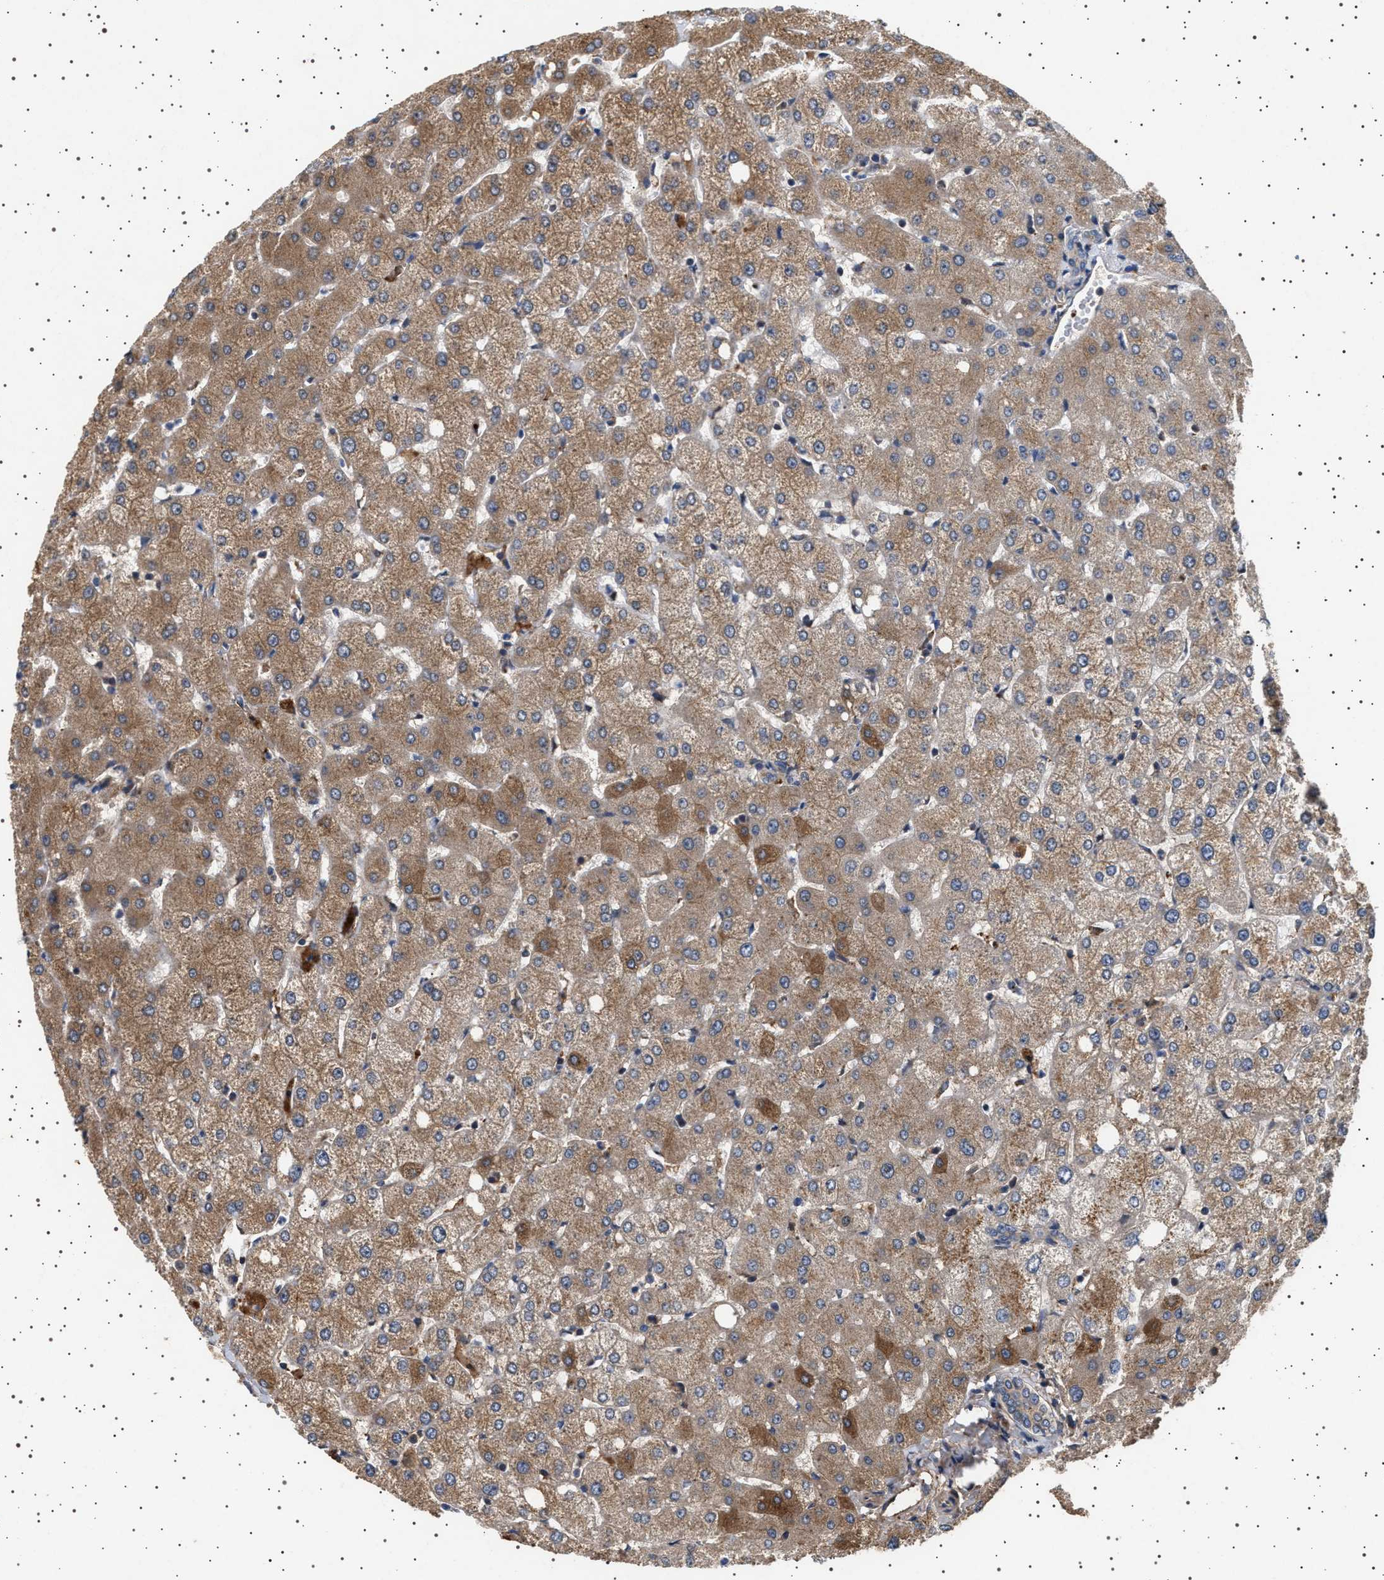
{"staining": {"intensity": "negative", "quantity": "none", "location": "none"}, "tissue": "liver", "cell_type": "Cholangiocytes", "image_type": "normal", "snomed": [{"axis": "morphology", "description": "Normal tissue, NOS"}, {"axis": "topography", "description": "Liver"}], "caption": "Liver stained for a protein using immunohistochemistry (IHC) displays no positivity cholangiocytes.", "gene": "FICD", "patient": {"sex": "female", "age": 54}}